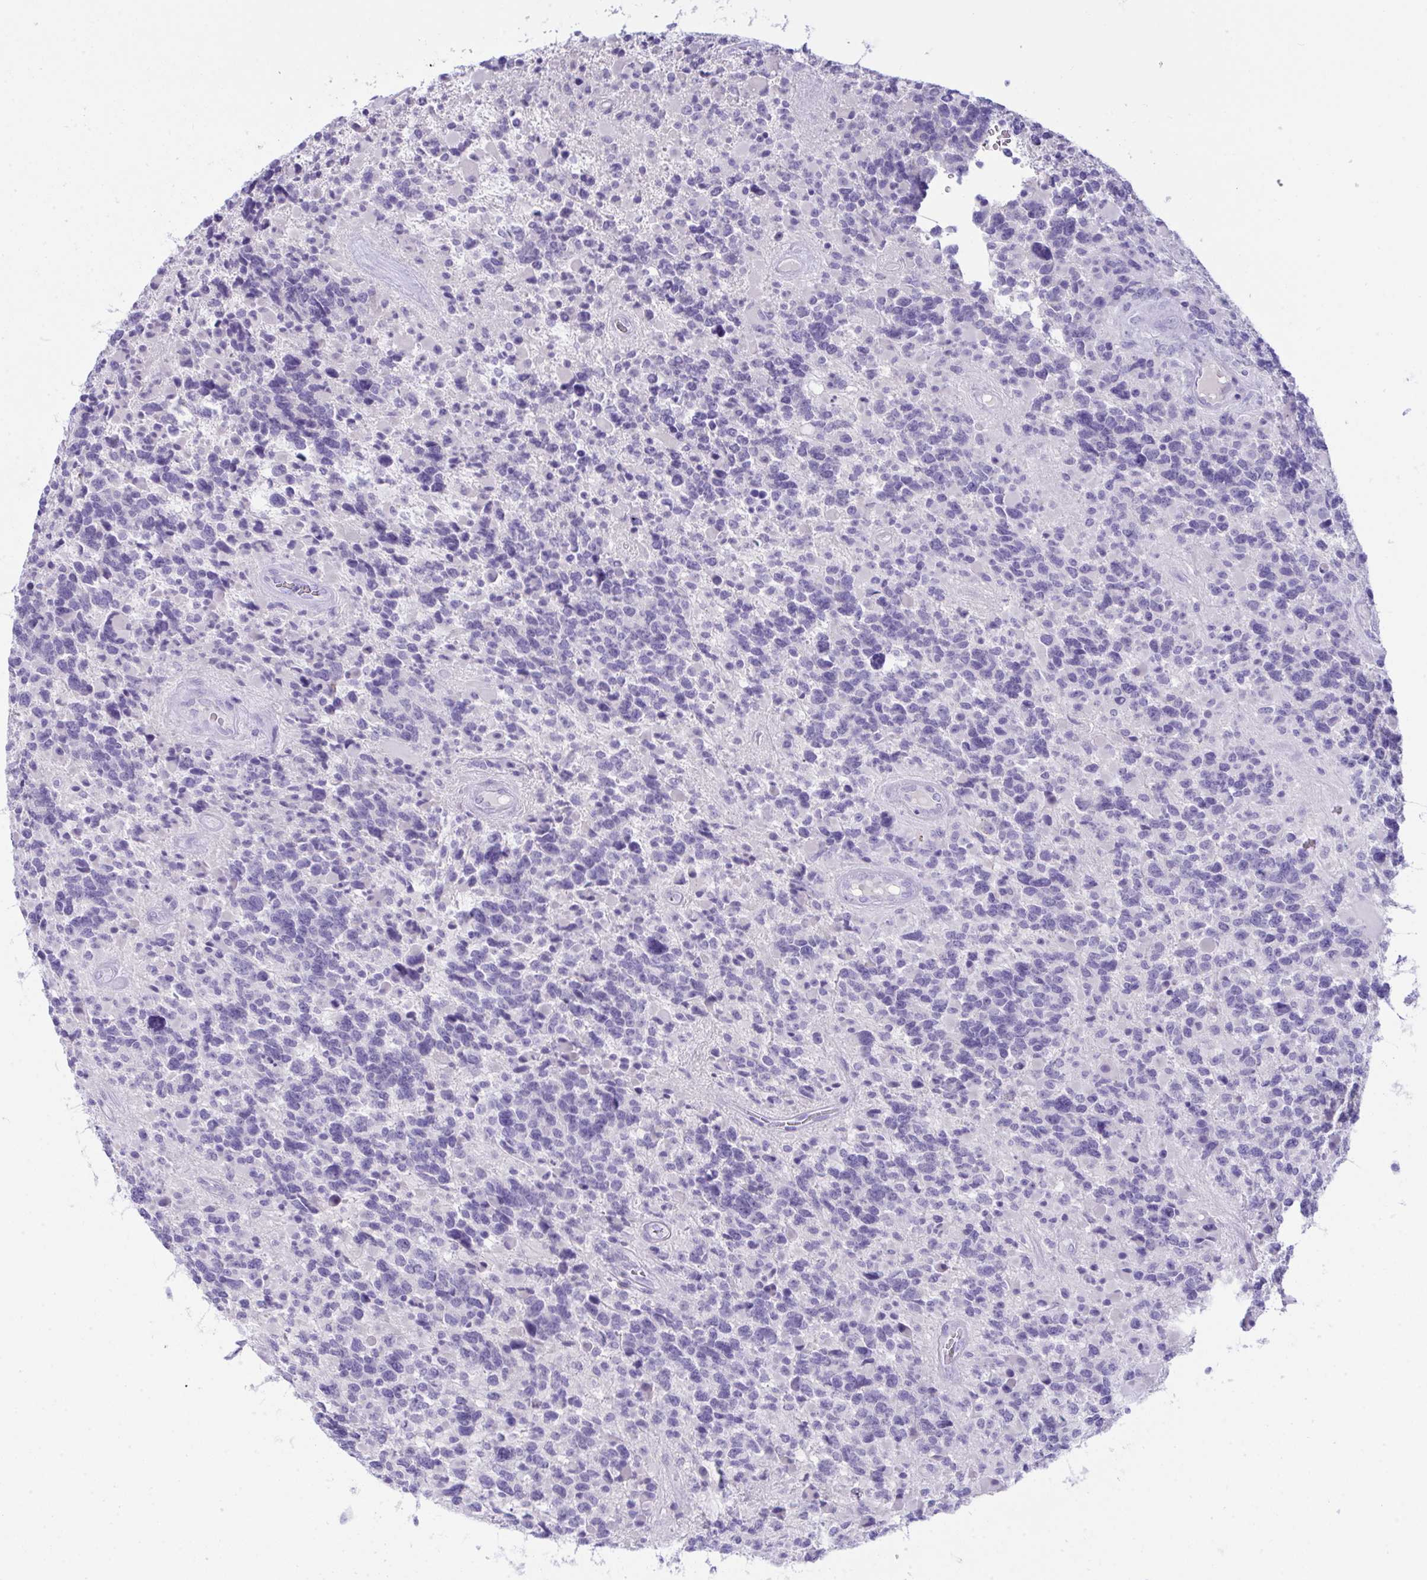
{"staining": {"intensity": "negative", "quantity": "none", "location": "none"}, "tissue": "glioma", "cell_type": "Tumor cells", "image_type": "cancer", "snomed": [{"axis": "morphology", "description": "Glioma, malignant, High grade"}, {"axis": "topography", "description": "Brain"}], "caption": "Glioma was stained to show a protein in brown. There is no significant staining in tumor cells. (Stains: DAB IHC with hematoxylin counter stain, Microscopy: brightfield microscopy at high magnification).", "gene": "GLB1L2", "patient": {"sex": "female", "age": 40}}